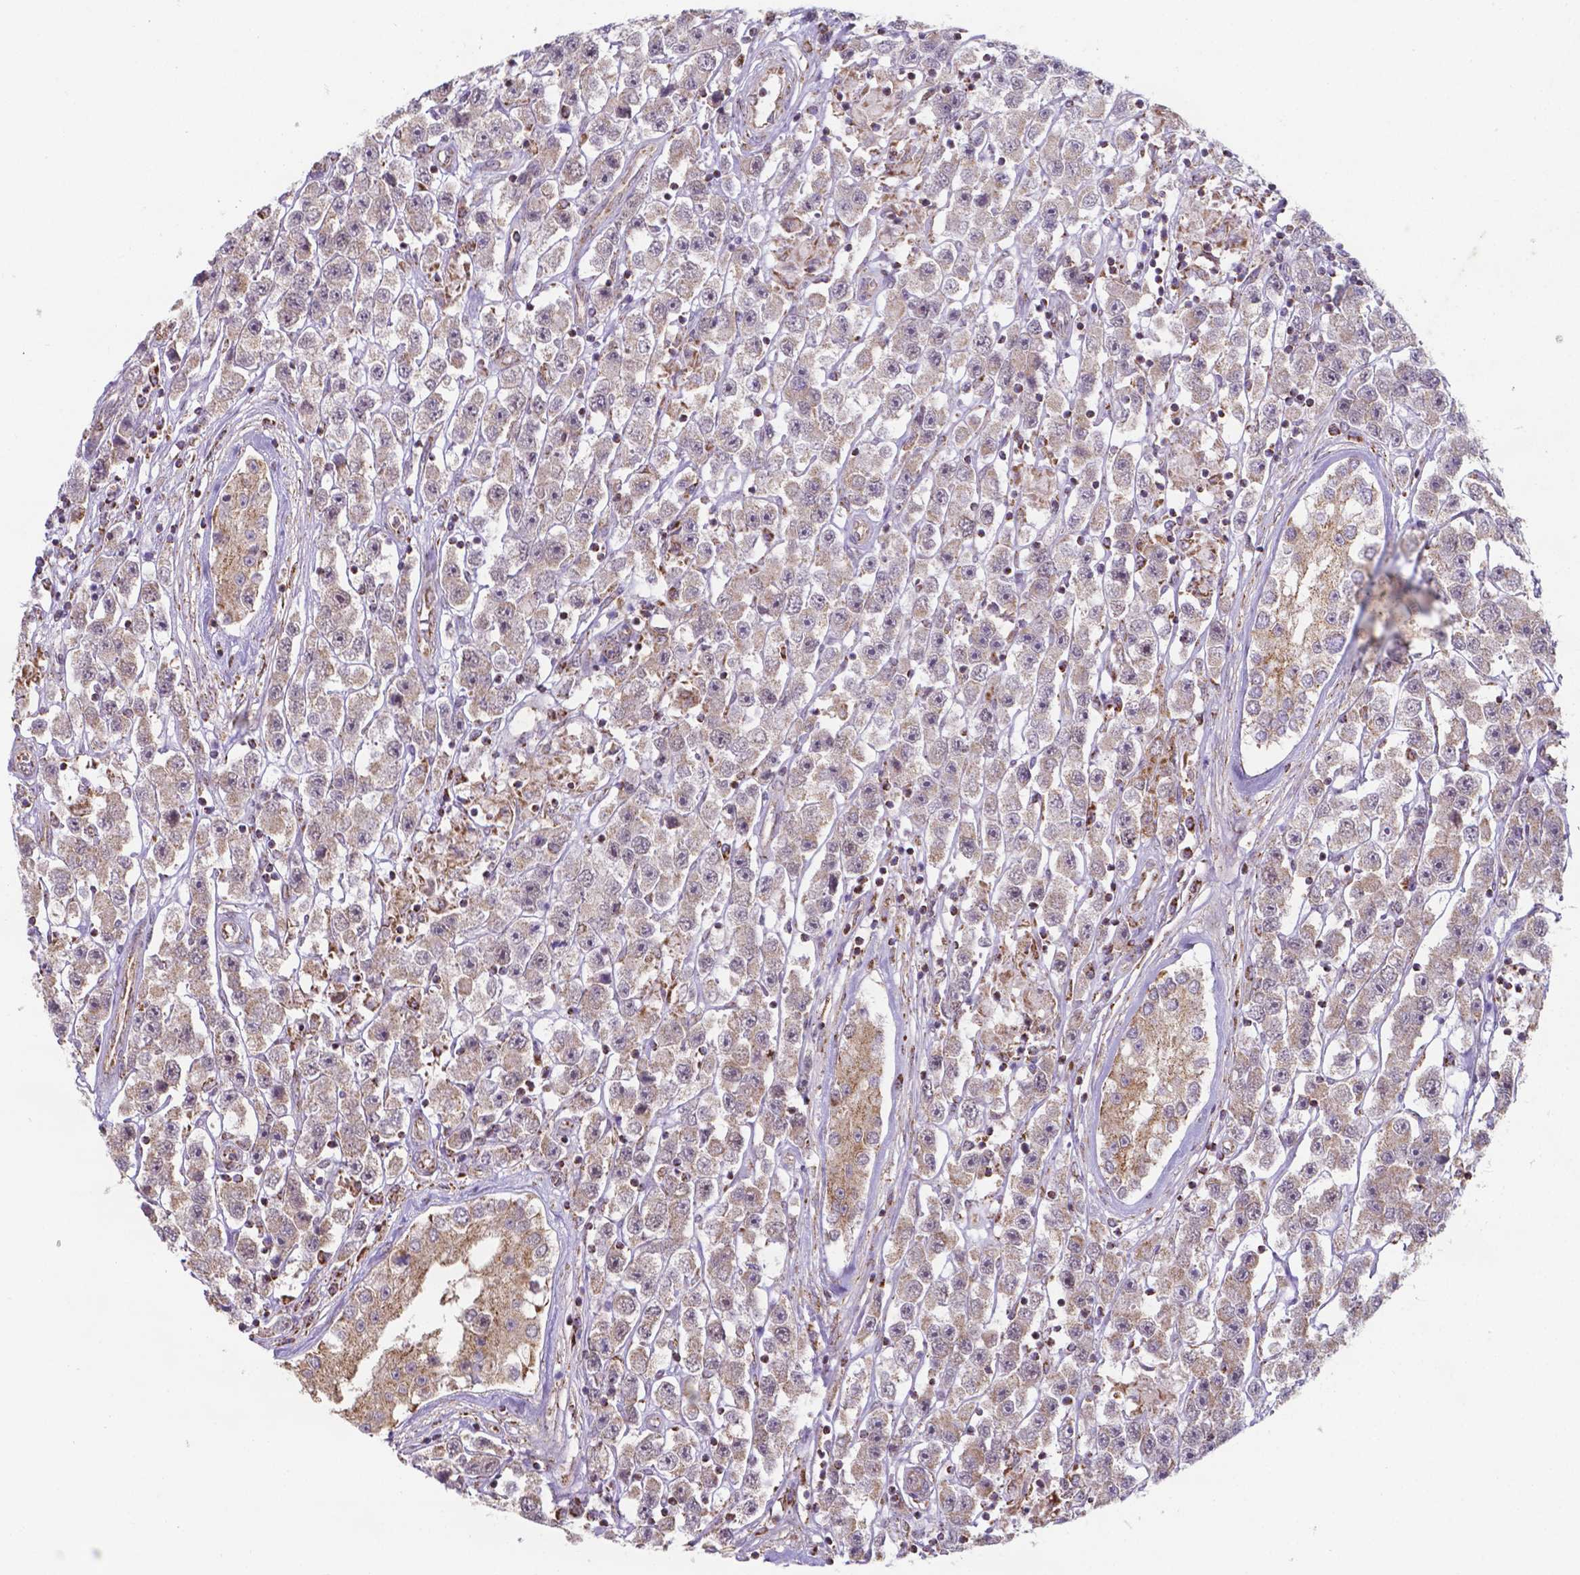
{"staining": {"intensity": "weak", "quantity": "<25%", "location": "cytoplasmic/membranous"}, "tissue": "testis cancer", "cell_type": "Tumor cells", "image_type": "cancer", "snomed": [{"axis": "morphology", "description": "Seminoma, NOS"}, {"axis": "topography", "description": "Testis"}], "caption": "Immunohistochemistry micrograph of human testis cancer stained for a protein (brown), which demonstrates no positivity in tumor cells.", "gene": "FAM114A1", "patient": {"sex": "male", "age": 45}}